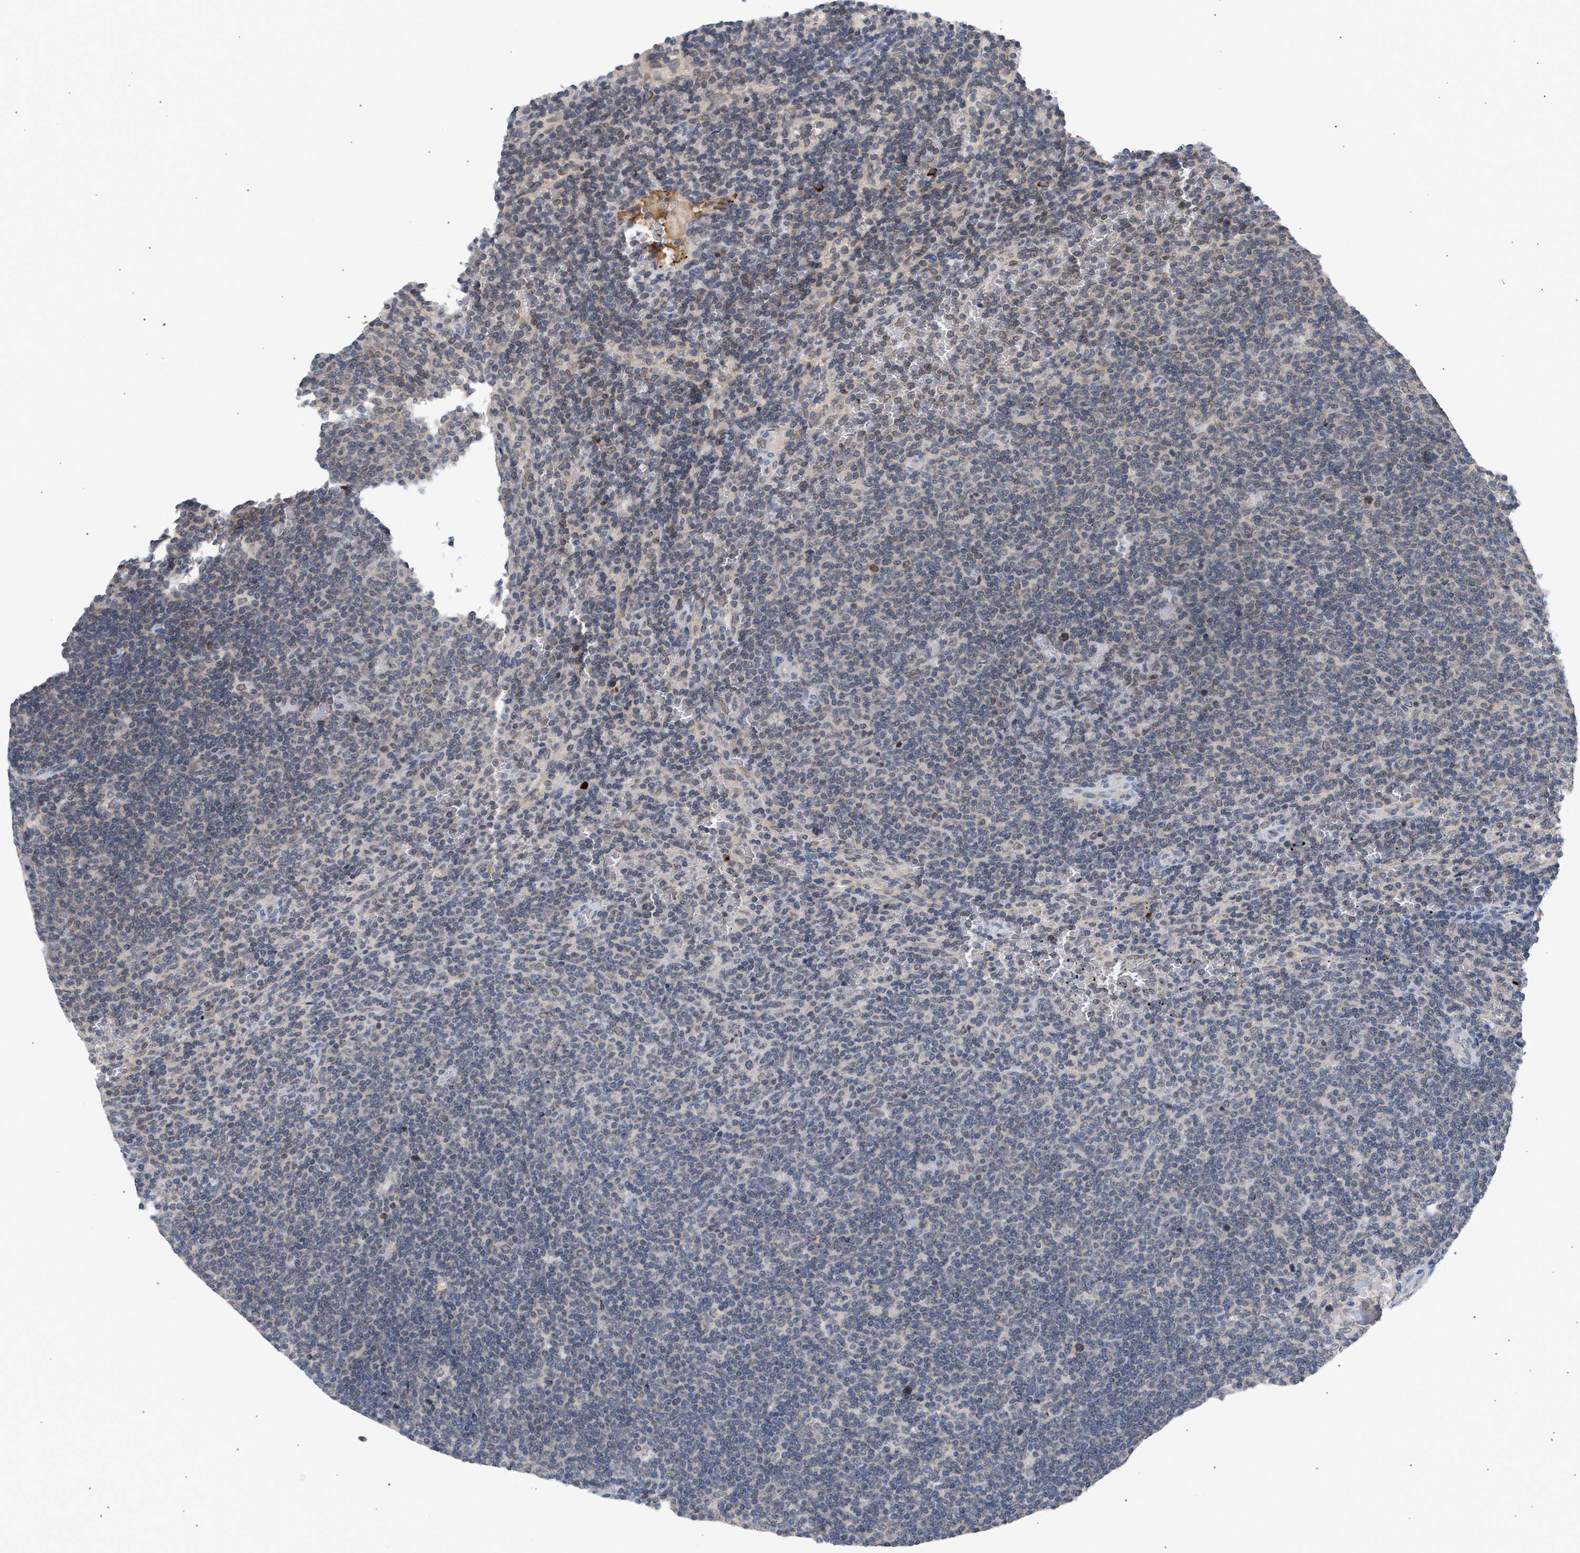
{"staining": {"intensity": "negative", "quantity": "none", "location": "none"}, "tissue": "lymphoma", "cell_type": "Tumor cells", "image_type": "cancer", "snomed": [{"axis": "morphology", "description": "Malignant lymphoma, non-Hodgkin's type, Low grade"}, {"axis": "topography", "description": "Spleen"}], "caption": "Malignant lymphoma, non-Hodgkin's type (low-grade) was stained to show a protein in brown. There is no significant expression in tumor cells.", "gene": "NUP62", "patient": {"sex": "female", "age": 50}}